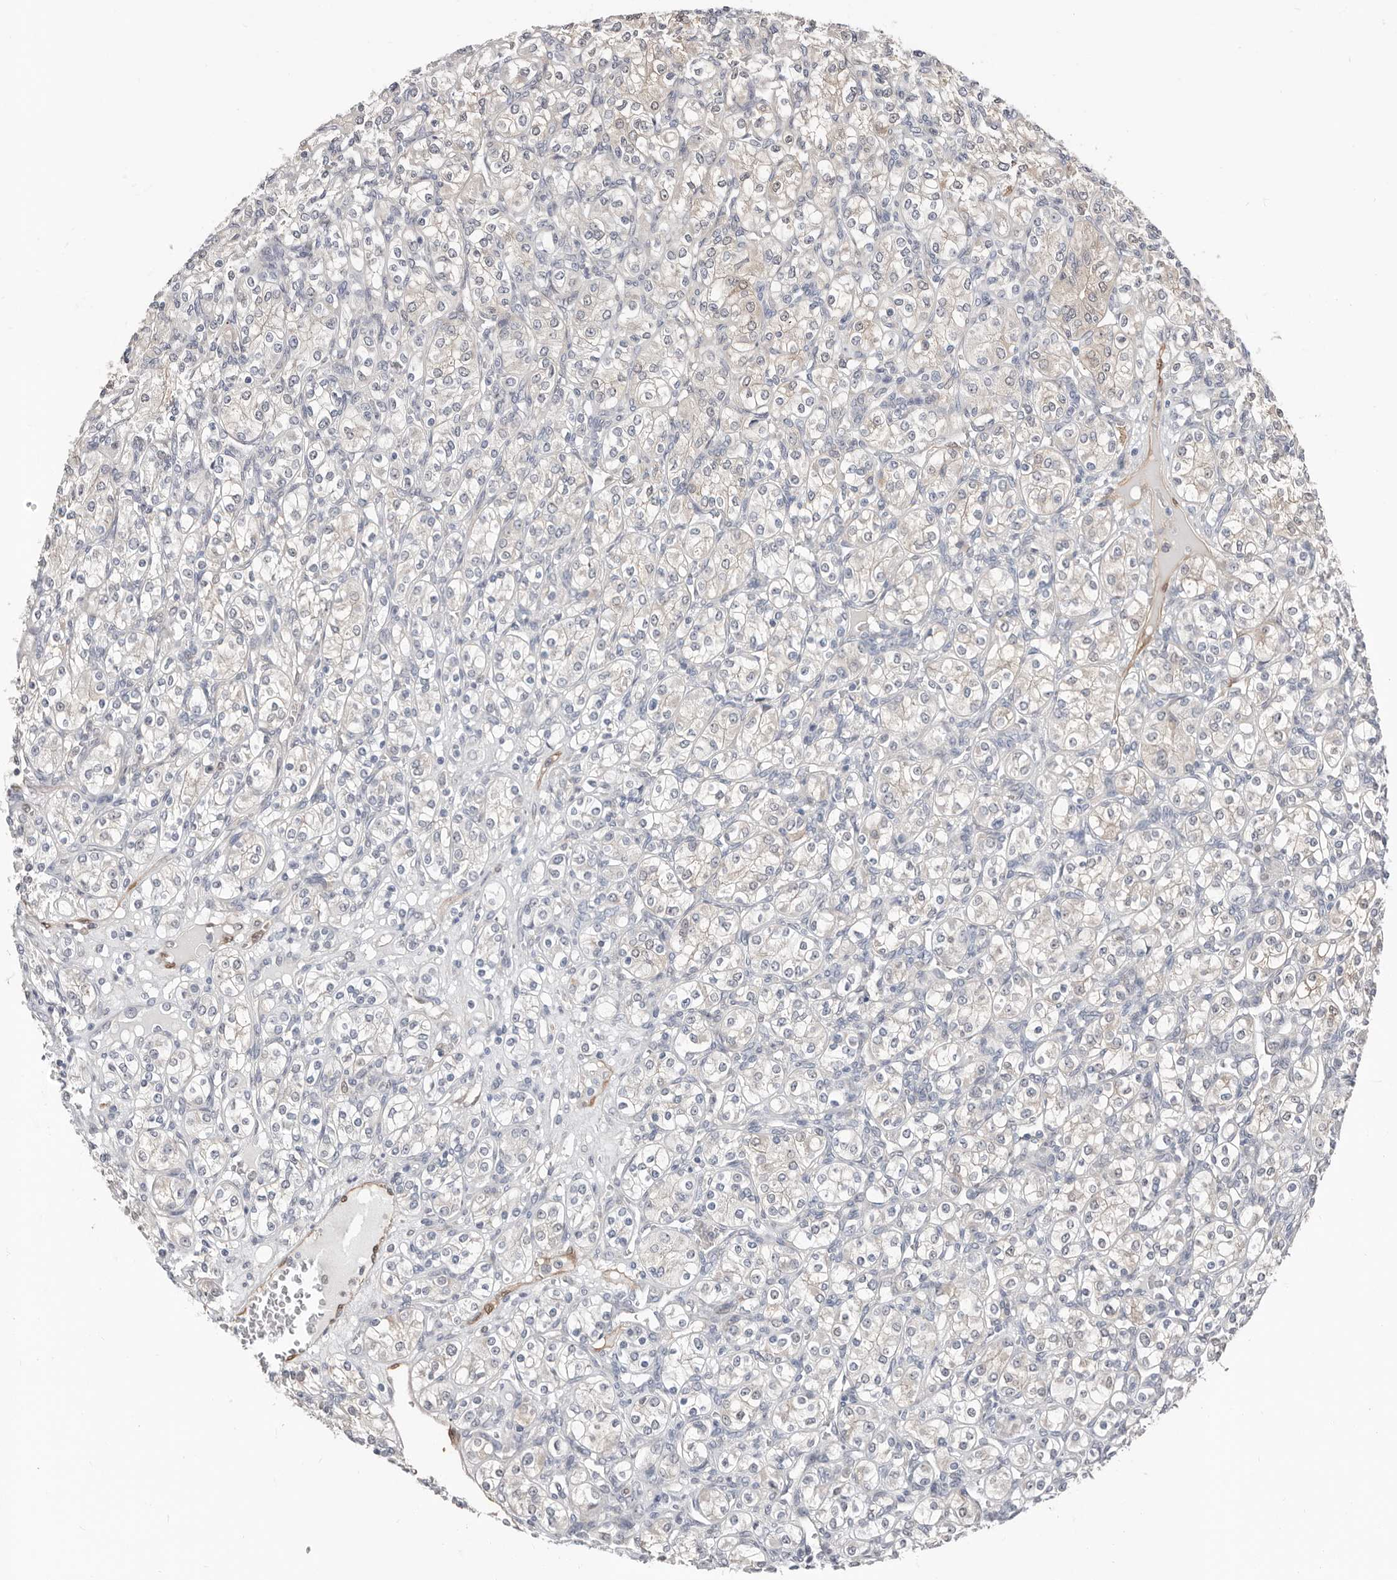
{"staining": {"intensity": "negative", "quantity": "none", "location": "none"}, "tissue": "renal cancer", "cell_type": "Tumor cells", "image_type": "cancer", "snomed": [{"axis": "morphology", "description": "Adenocarcinoma, NOS"}, {"axis": "topography", "description": "Kidney"}], "caption": "DAB immunohistochemical staining of human renal adenocarcinoma exhibits no significant staining in tumor cells.", "gene": "ASRGL1", "patient": {"sex": "male", "age": 77}}